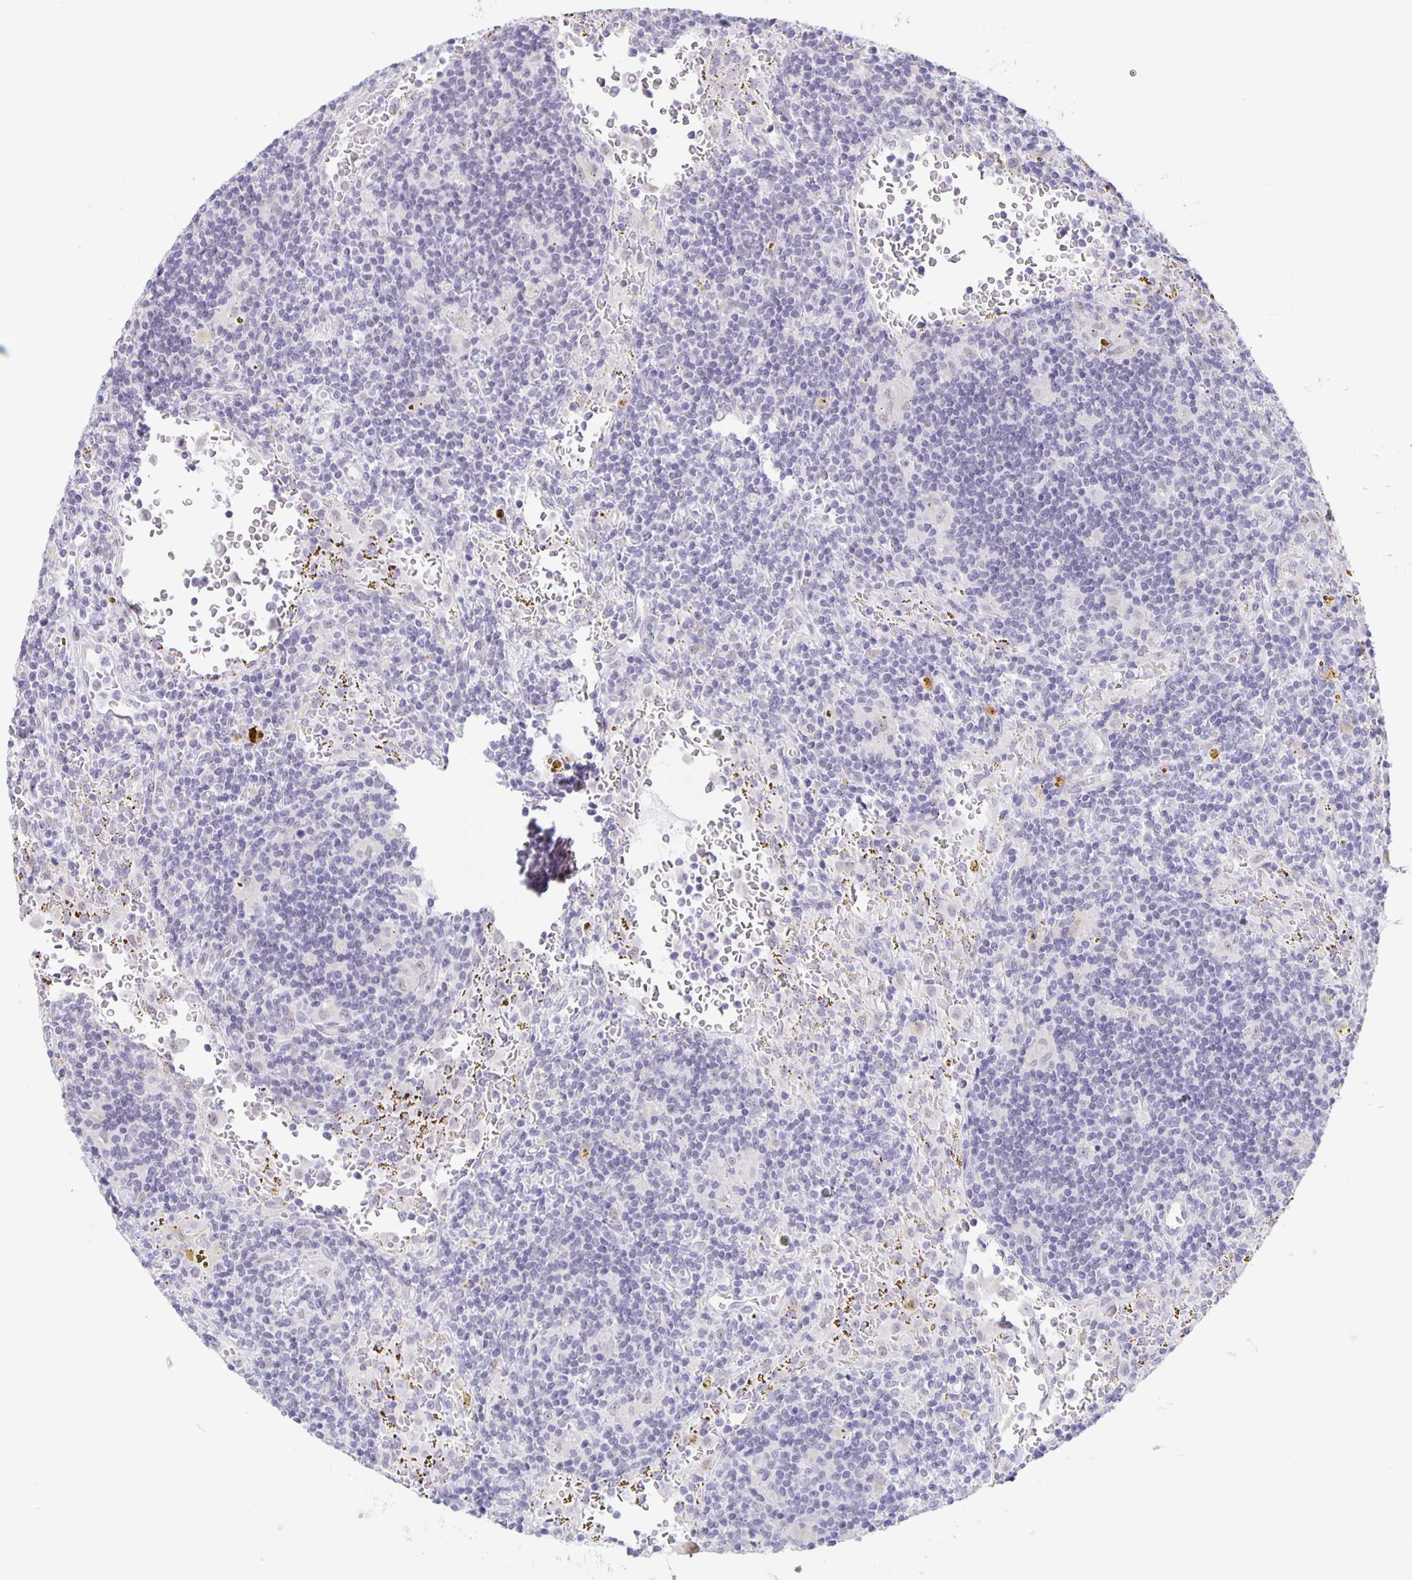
{"staining": {"intensity": "negative", "quantity": "none", "location": "none"}, "tissue": "lymphoma", "cell_type": "Tumor cells", "image_type": "cancer", "snomed": [{"axis": "morphology", "description": "Malignant lymphoma, non-Hodgkin's type, Low grade"}, {"axis": "topography", "description": "Spleen"}], "caption": "High magnification brightfield microscopy of lymphoma stained with DAB (brown) and counterstained with hematoxylin (blue): tumor cells show no significant positivity. (DAB (3,3'-diaminobenzidine) IHC visualized using brightfield microscopy, high magnification).", "gene": "PHRF1", "patient": {"sex": "female", "age": 70}}